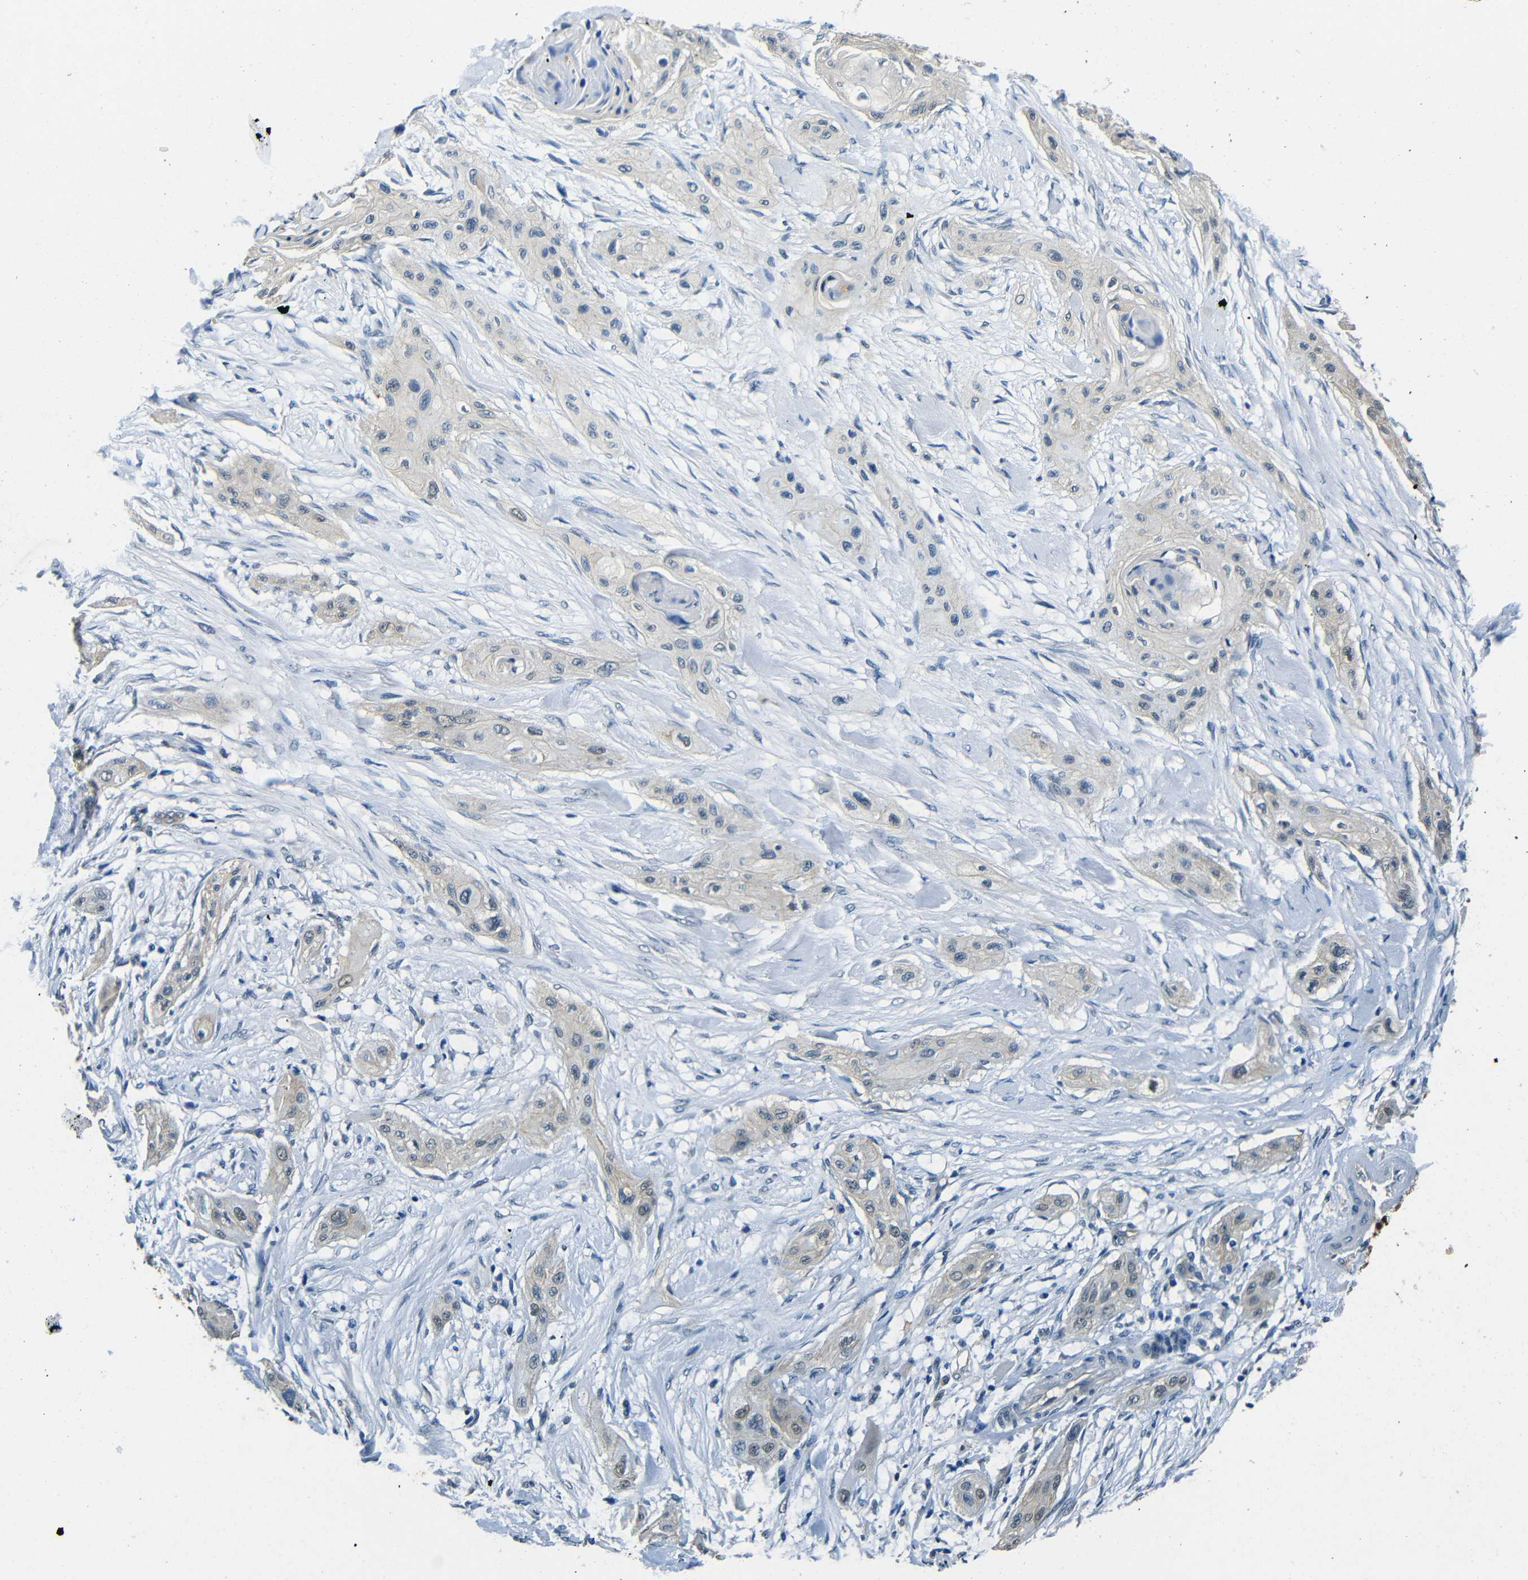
{"staining": {"intensity": "weak", "quantity": "25%-75%", "location": "cytoplasmic/membranous"}, "tissue": "lung cancer", "cell_type": "Tumor cells", "image_type": "cancer", "snomed": [{"axis": "morphology", "description": "Squamous cell carcinoma, NOS"}, {"axis": "topography", "description": "Lung"}], "caption": "Brown immunohistochemical staining in human squamous cell carcinoma (lung) reveals weak cytoplasmic/membranous expression in approximately 25%-75% of tumor cells.", "gene": "ADAP1", "patient": {"sex": "female", "age": 47}}